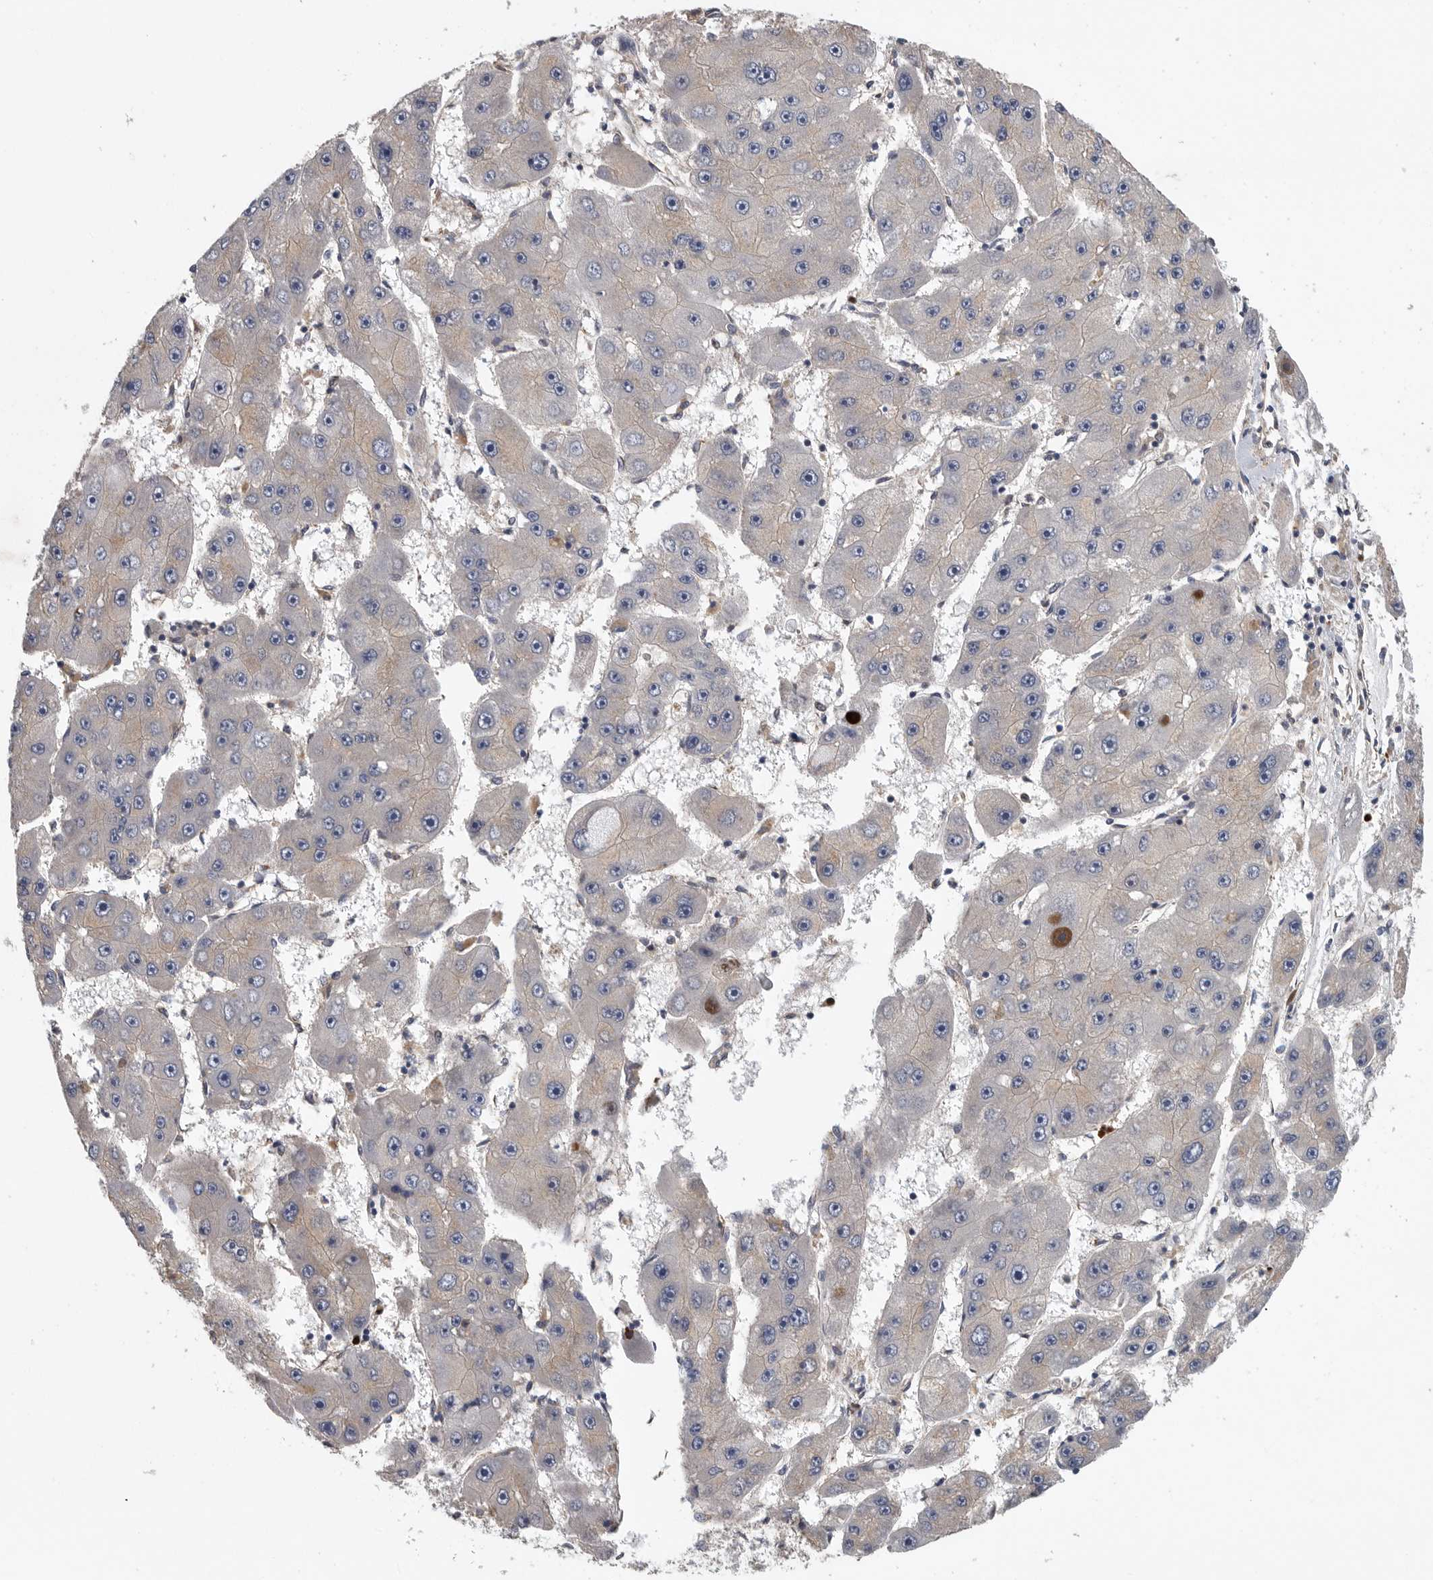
{"staining": {"intensity": "negative", "quantity": "none", "location": "none"}, "tissue": "liver cancer", "cell_type": "Tumor cells", "image_type": "cancer", "snomed": [{"axis": "morphology", "description": "Carcinoma, Hepatocellular, NOS"}, {"axis": "topography", "description": "Liver"}], "caption": "Tumor cells show no significant protein staining in liver cancer.", "gene": "OXR1", "patient": {"sex": "female", "age": 61}}